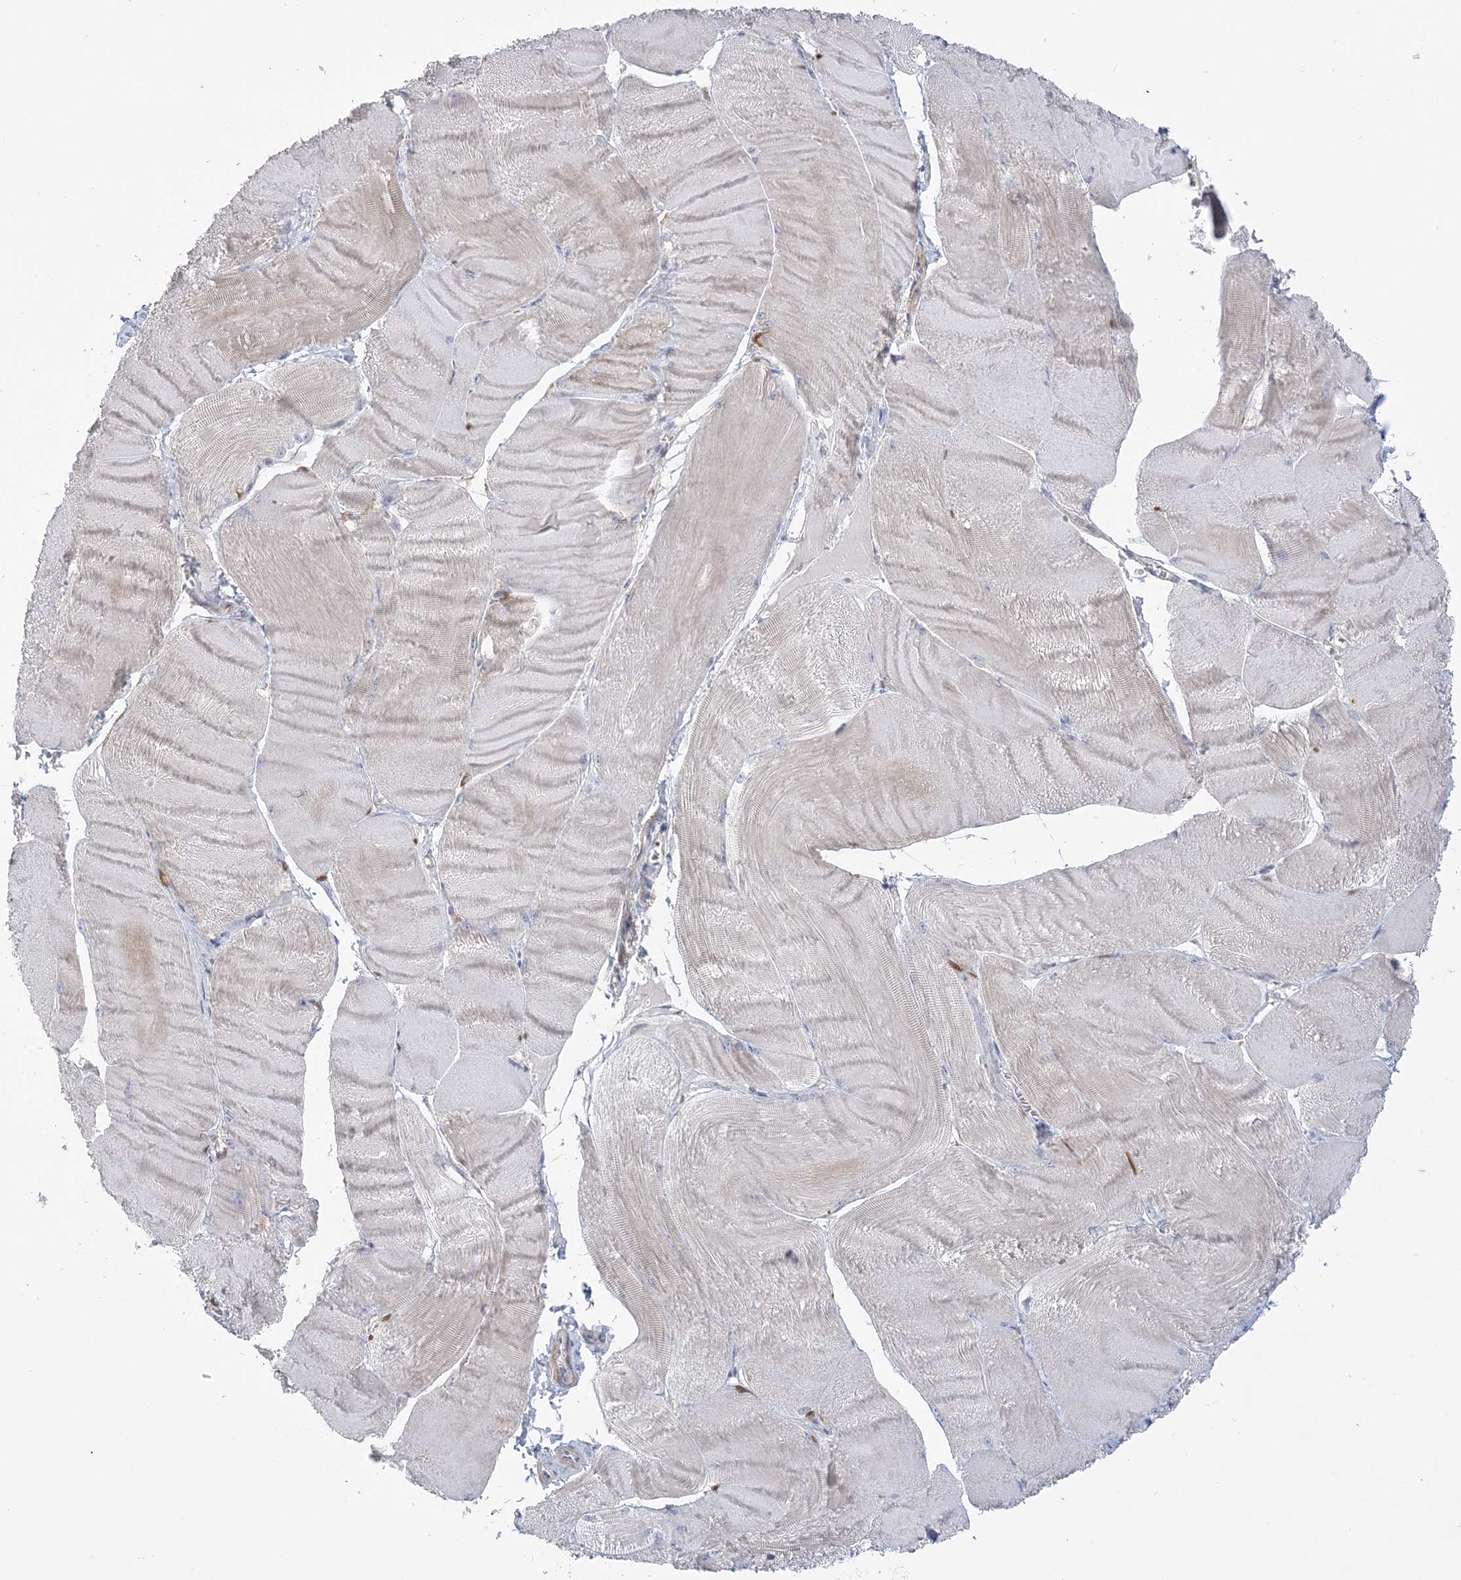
{"staining": {"intensity": "negative", "quantity": "none", "location": "none"}, "tissue": "skeletal muscle", "cell_type": "Myocytes", "image_type": "normal", "snomed": [{"axis": "morphology", "description": "Normal tissue, NOS"}, {"axis": "morphology", "description": "Basal cell carcinoma"}, {"axis": "topography", "description": "Skeletal muscle"}], "caption": "Histopathology image shows no significant protein positivity in myocytes of benign skeletal muscle.", "gene": "HAAO", "patient": {"sex": "female", "age": 64}}